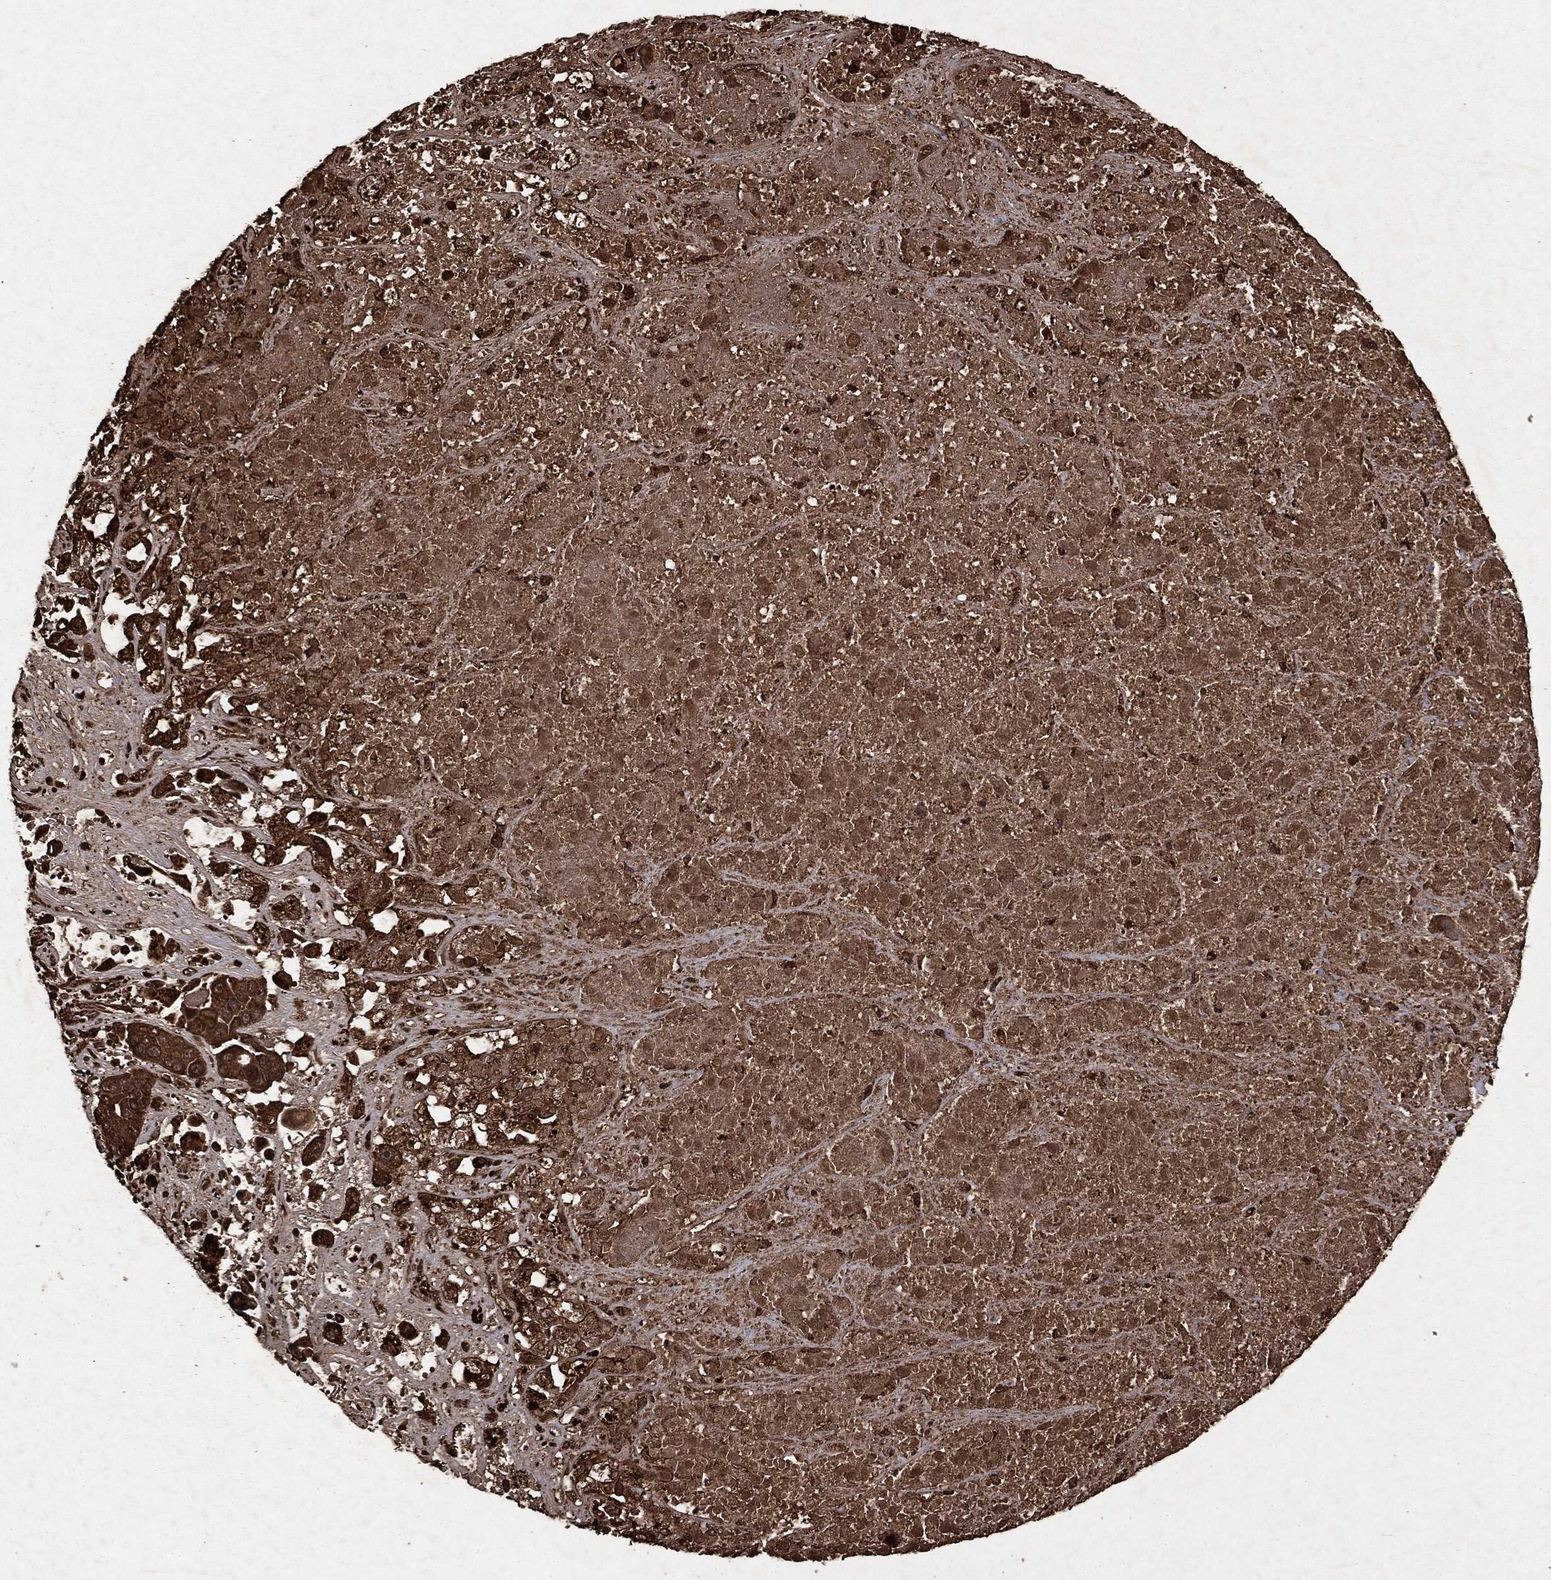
{"staining": {"intensity": "strong", "quantity": ">75%", "location": "cytoplasmic/membranous"}, "tissue": "liver cancer", "cell_type": "Tumor cells", "image_type": "cancer", "snomed": [{"axis": "morphology", "description": "Cholangiocarcinoma"}, {"axis": "topography", "description": "Liver"}], "caption": "An image showing strong cytoplasmic/membranous expression in about >75% of tumor cells in liver cancer, as visualized by brown immunohistochemical staining.", "gene": "ARAF", "patient": {"sex": "female", "age": 52}}